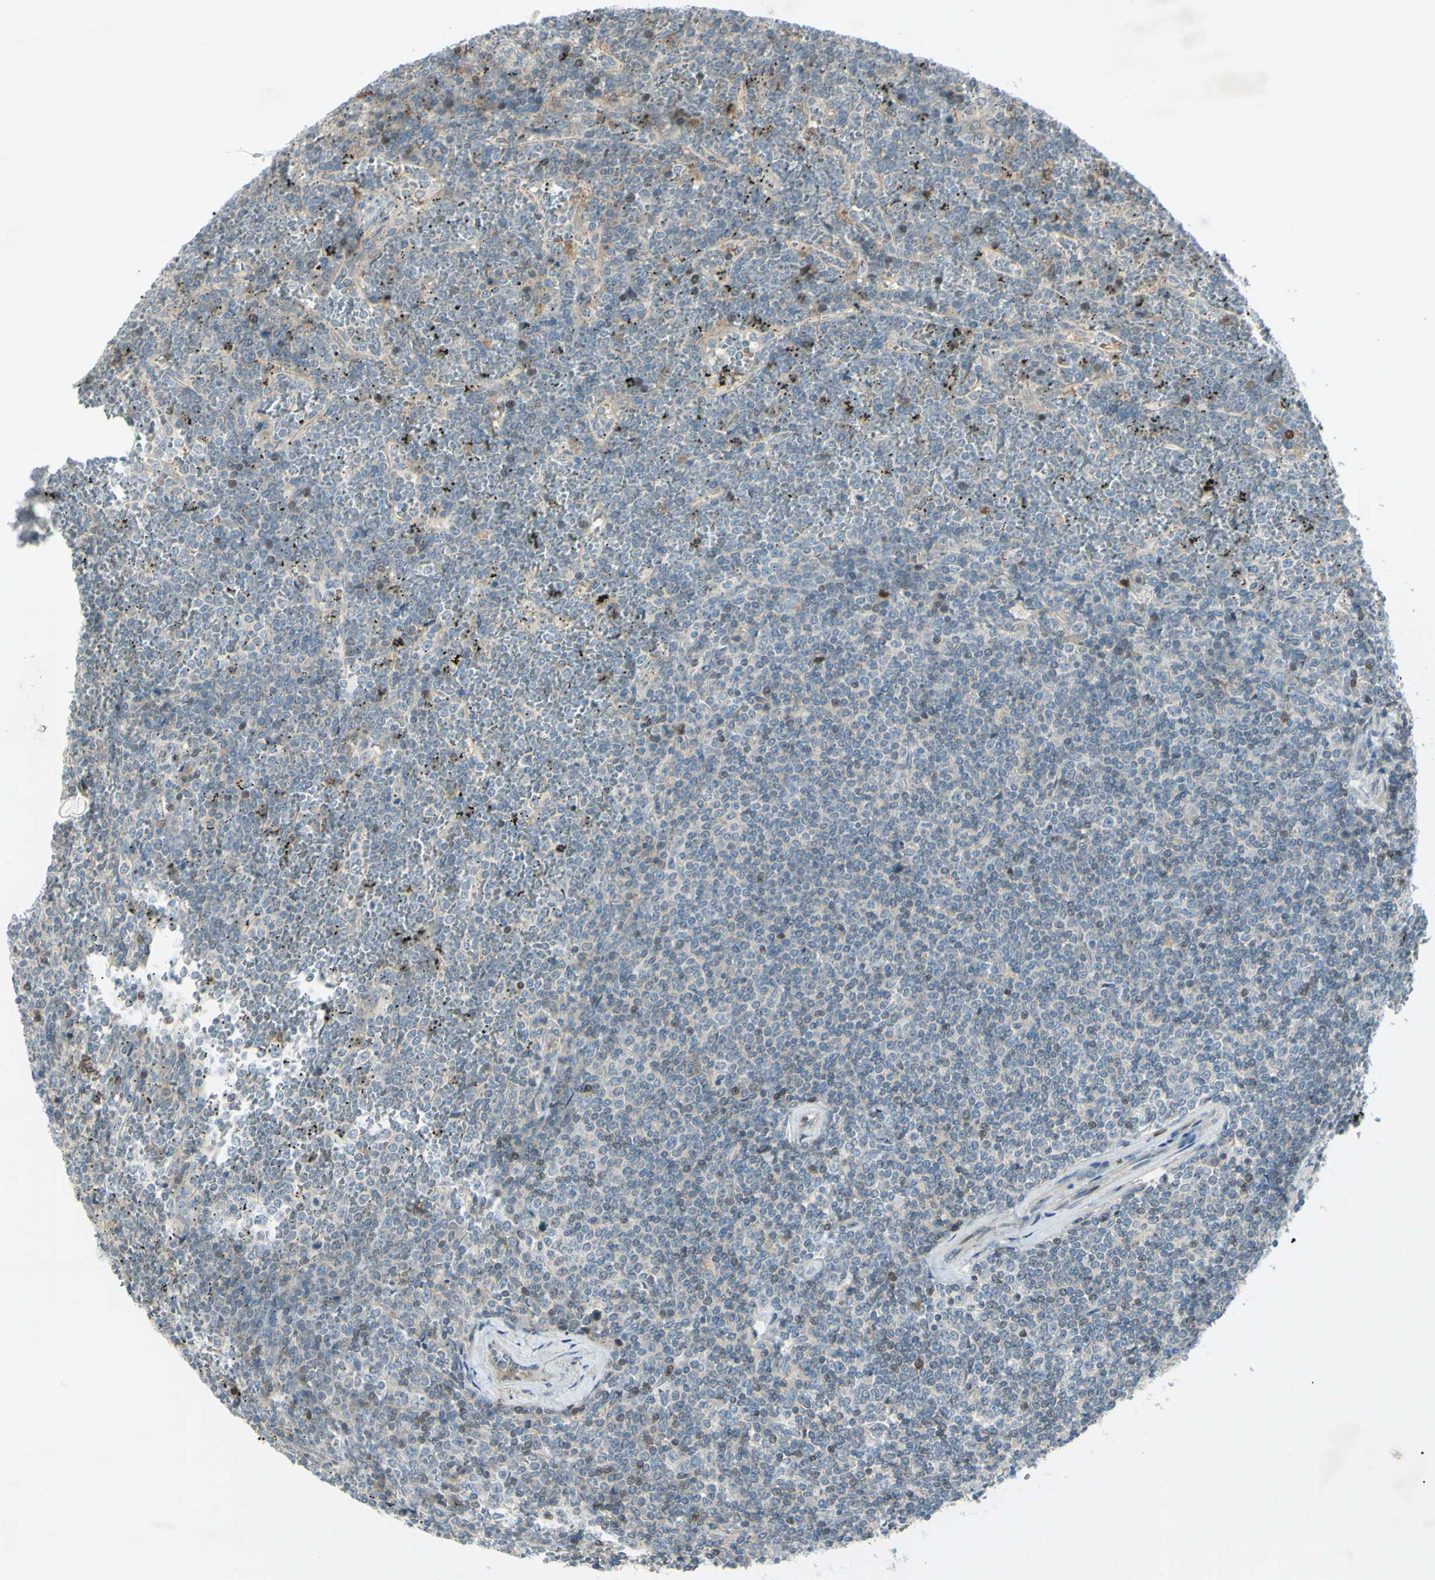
{"staining": {"intensity": "moderate", "quantity": "<25%", "location": "nuclear"}, "tissue": "lymphoma", "cell_type": "Tumor cells", "image_type": "cancer", "snomed": [{"axis": "morphology", "description": "Malignant lymphoma, non-Hodgkin's type, Low grade"}, {"axis": "topography", "description": "Spleen"}], "caption": "Immunohistochemistry (IHC) of human malignant lymphoma, non-Hodgkin's type (low-grade) displays low levels of moderate nuclear staining in approximately <25% of tumor cells.", "gene": "C1orf159", "patient": {"sex": "female", "age": 19}}